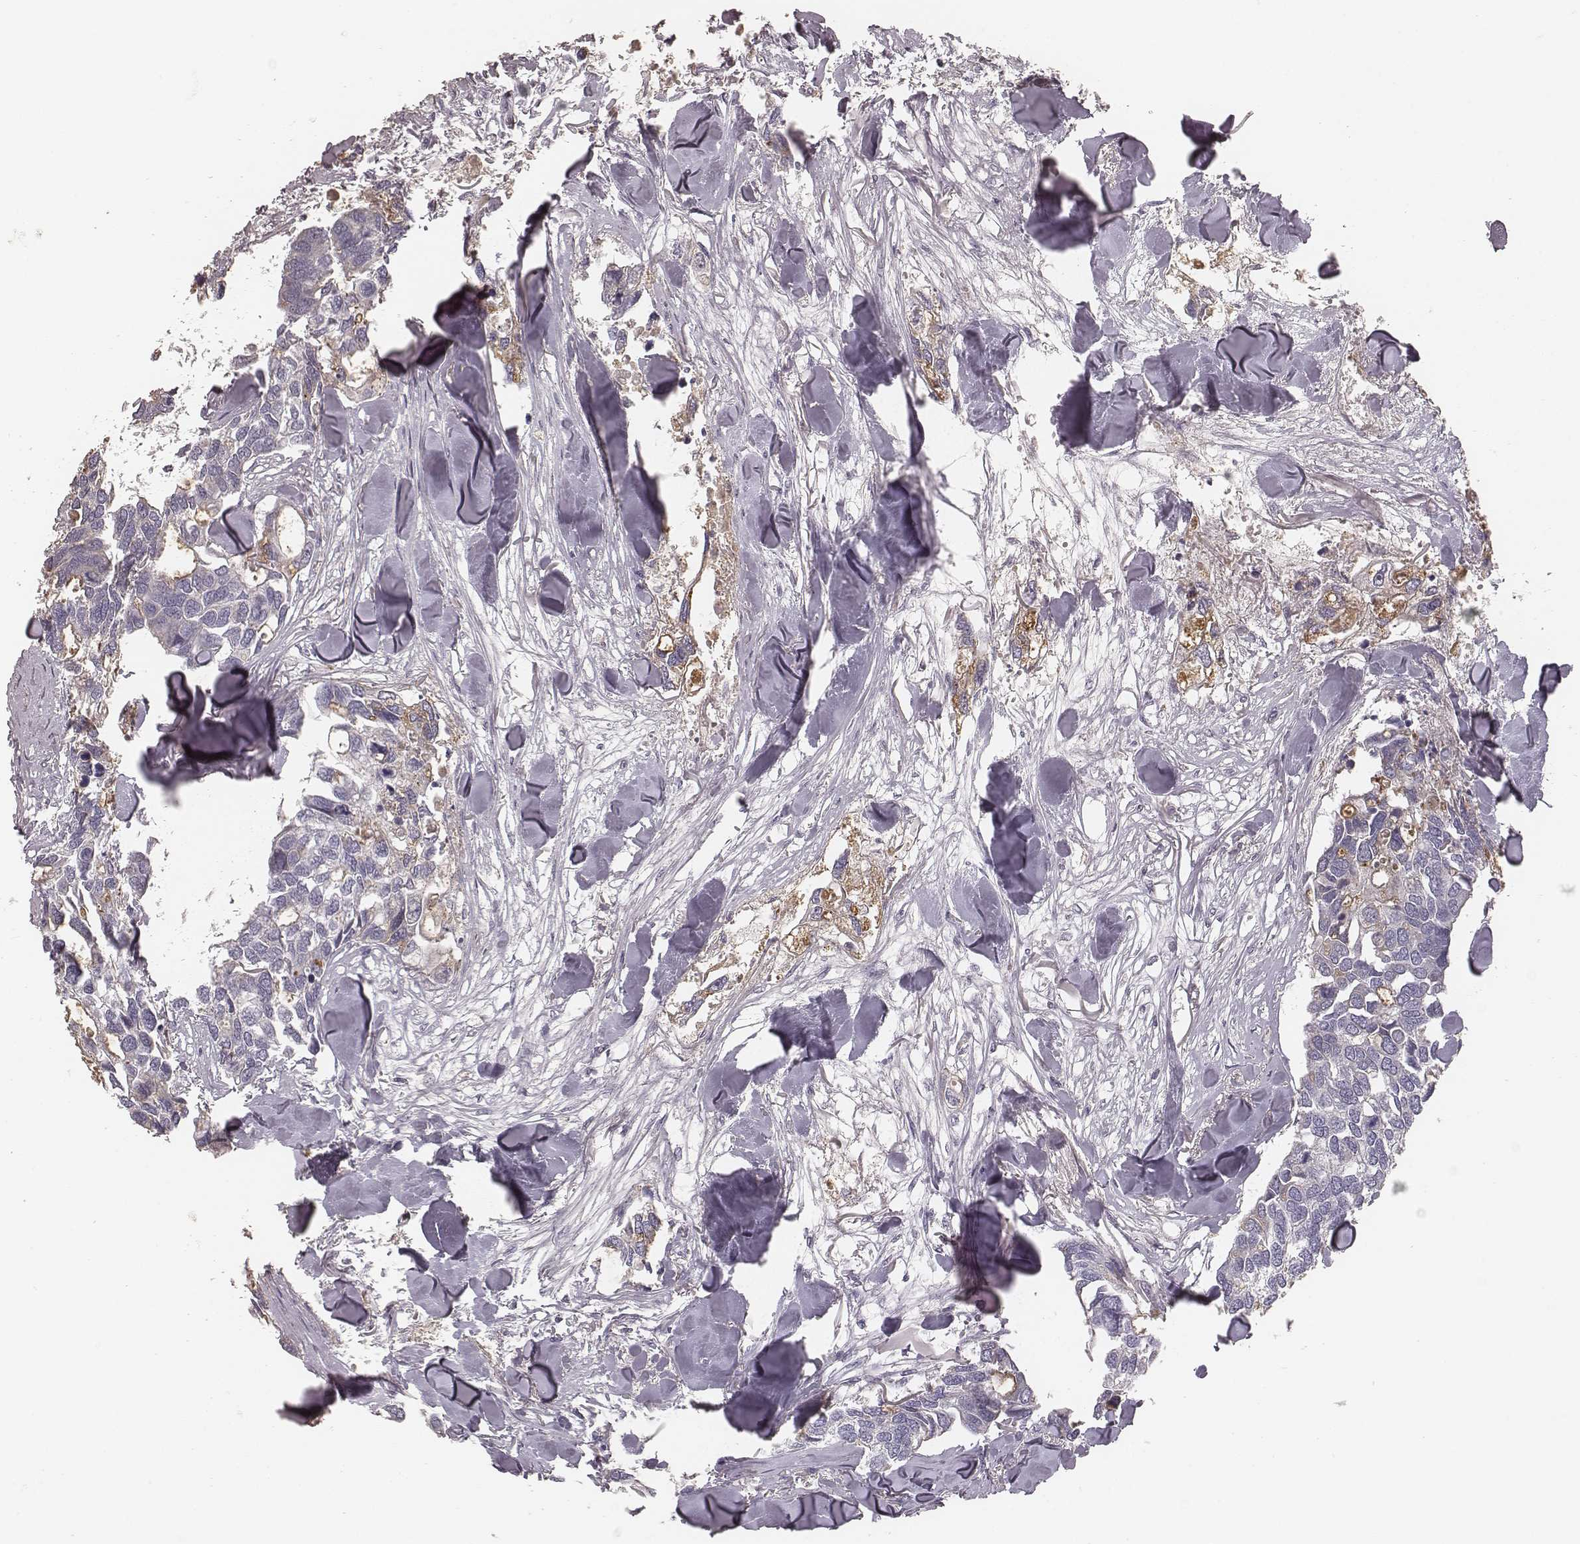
{"staining": {"intensity": "moderate", "quantity": "<25%", "location": "cytoplasmic/membranous"}, "tissue": "breast cancer", "cell_type": "Tumor cells", "image_type": "cancer", "snomed": [{"axis": "morphology", "description": "Duct carcinoma"}, {"axis": "topography", "description": "Breast"}], "caption": "Brown immunohistochemical staining in human intraductal carcinoma (breast) displays moderate cytoplasmic/membranous positivity in about <25% of tumor cells. (DAB (3,3'-diaminobenzidine) = brown stain, brightfield microscopy at high magnification).", "gene": "OTOGL", "patient": {"sex": "female", "age": 83}}